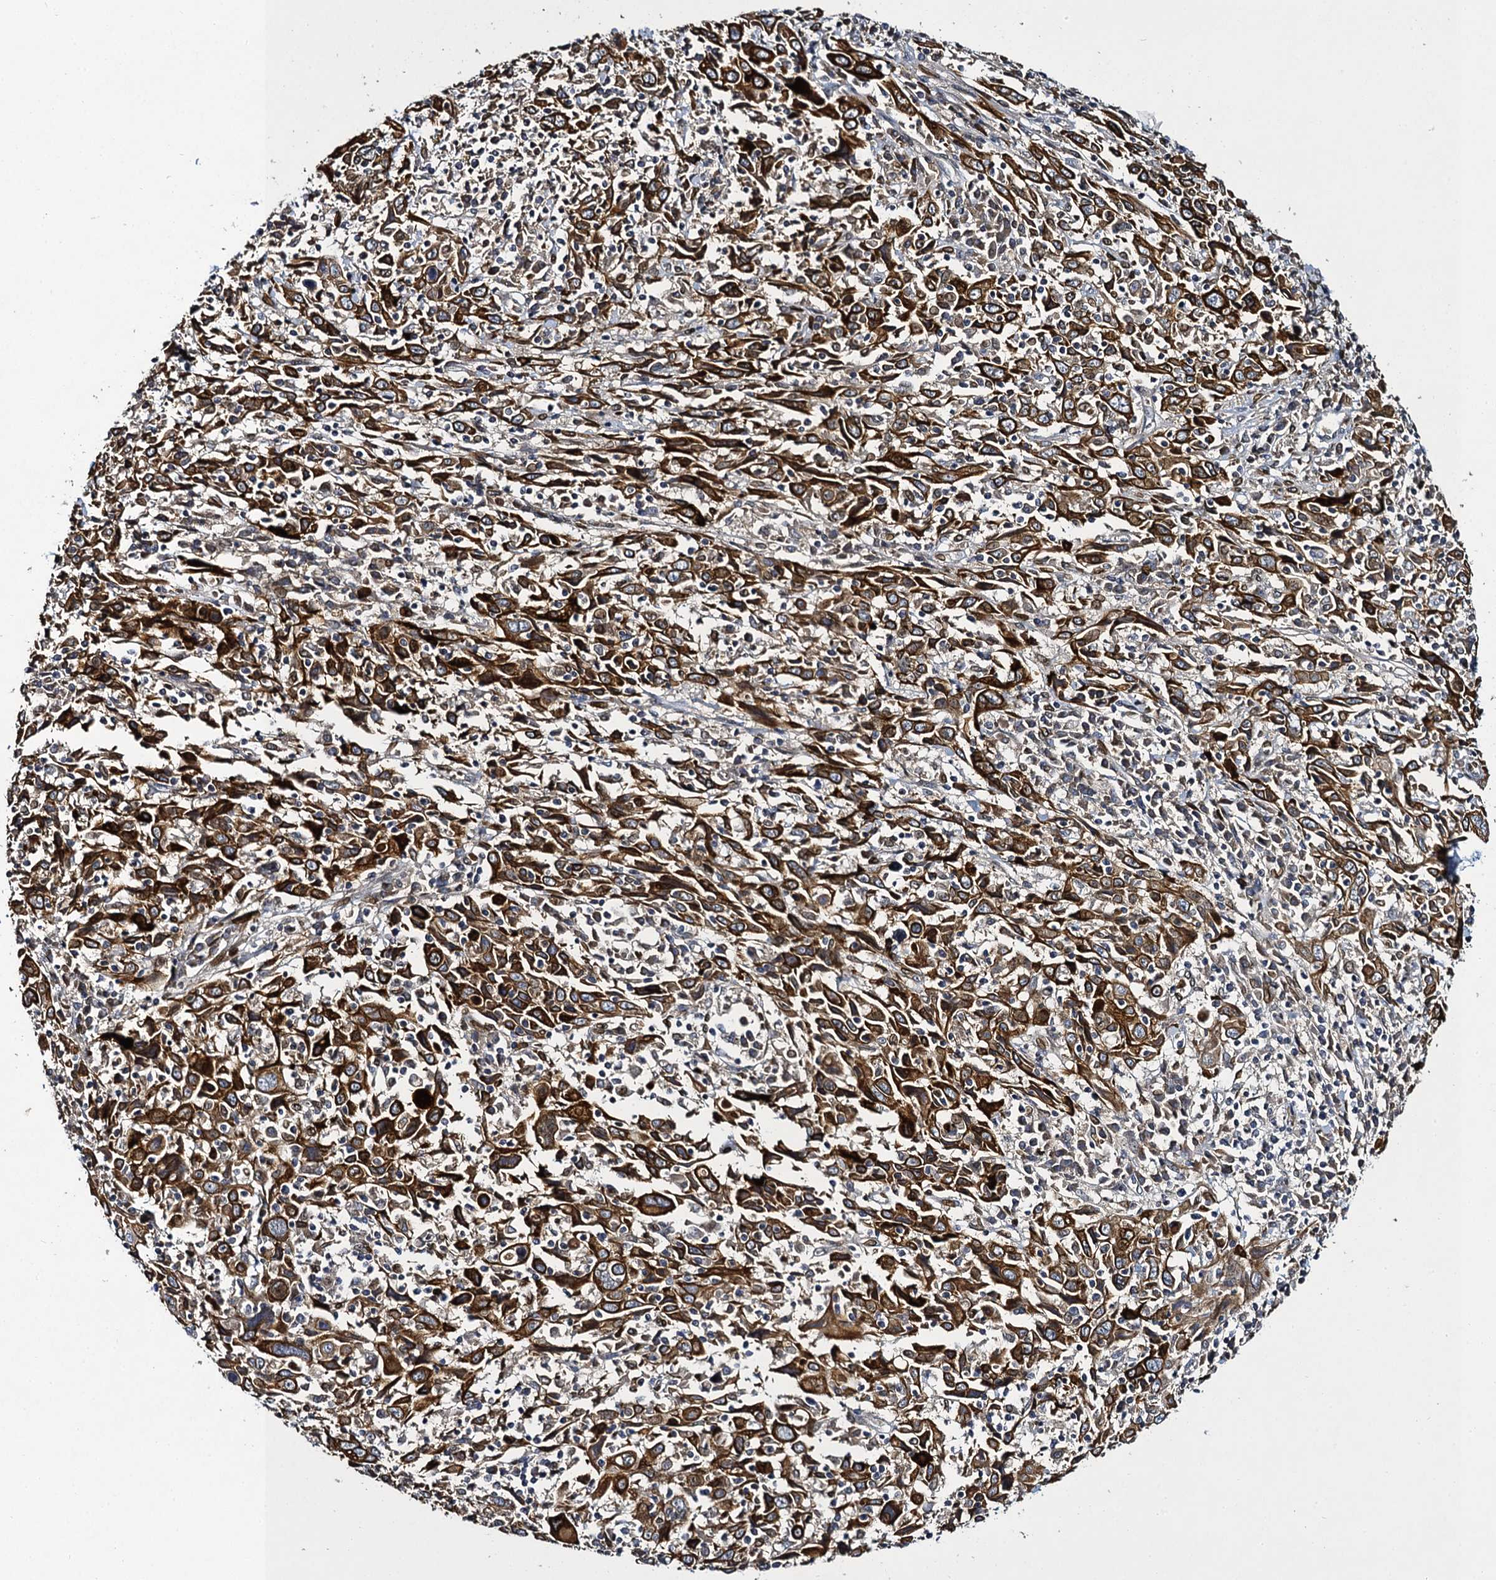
{"staining": {"intensity": "strong", "quantity": "25%-75%", "location": "cytoplasmic/membranous"}, "tissue": "cervical cancer", "cell_type": "Tumor cells", "image_type": "cancer", "snomed": [{"axis": "morphology", "description": "Squamous cell carcinoma, NOS"}, {"axis": "topography", "description": "Cervix"}], "caption": "Cervical cancer (squamous cell carcinoma) stained with immunohistochemistry (IHC) demonstrates strong cytoplasmic/membranous staining in approximately 25%-75% of tumor cells.", "gene": "SLC11A2", "patient": {"sex": "female", "age": 46}}